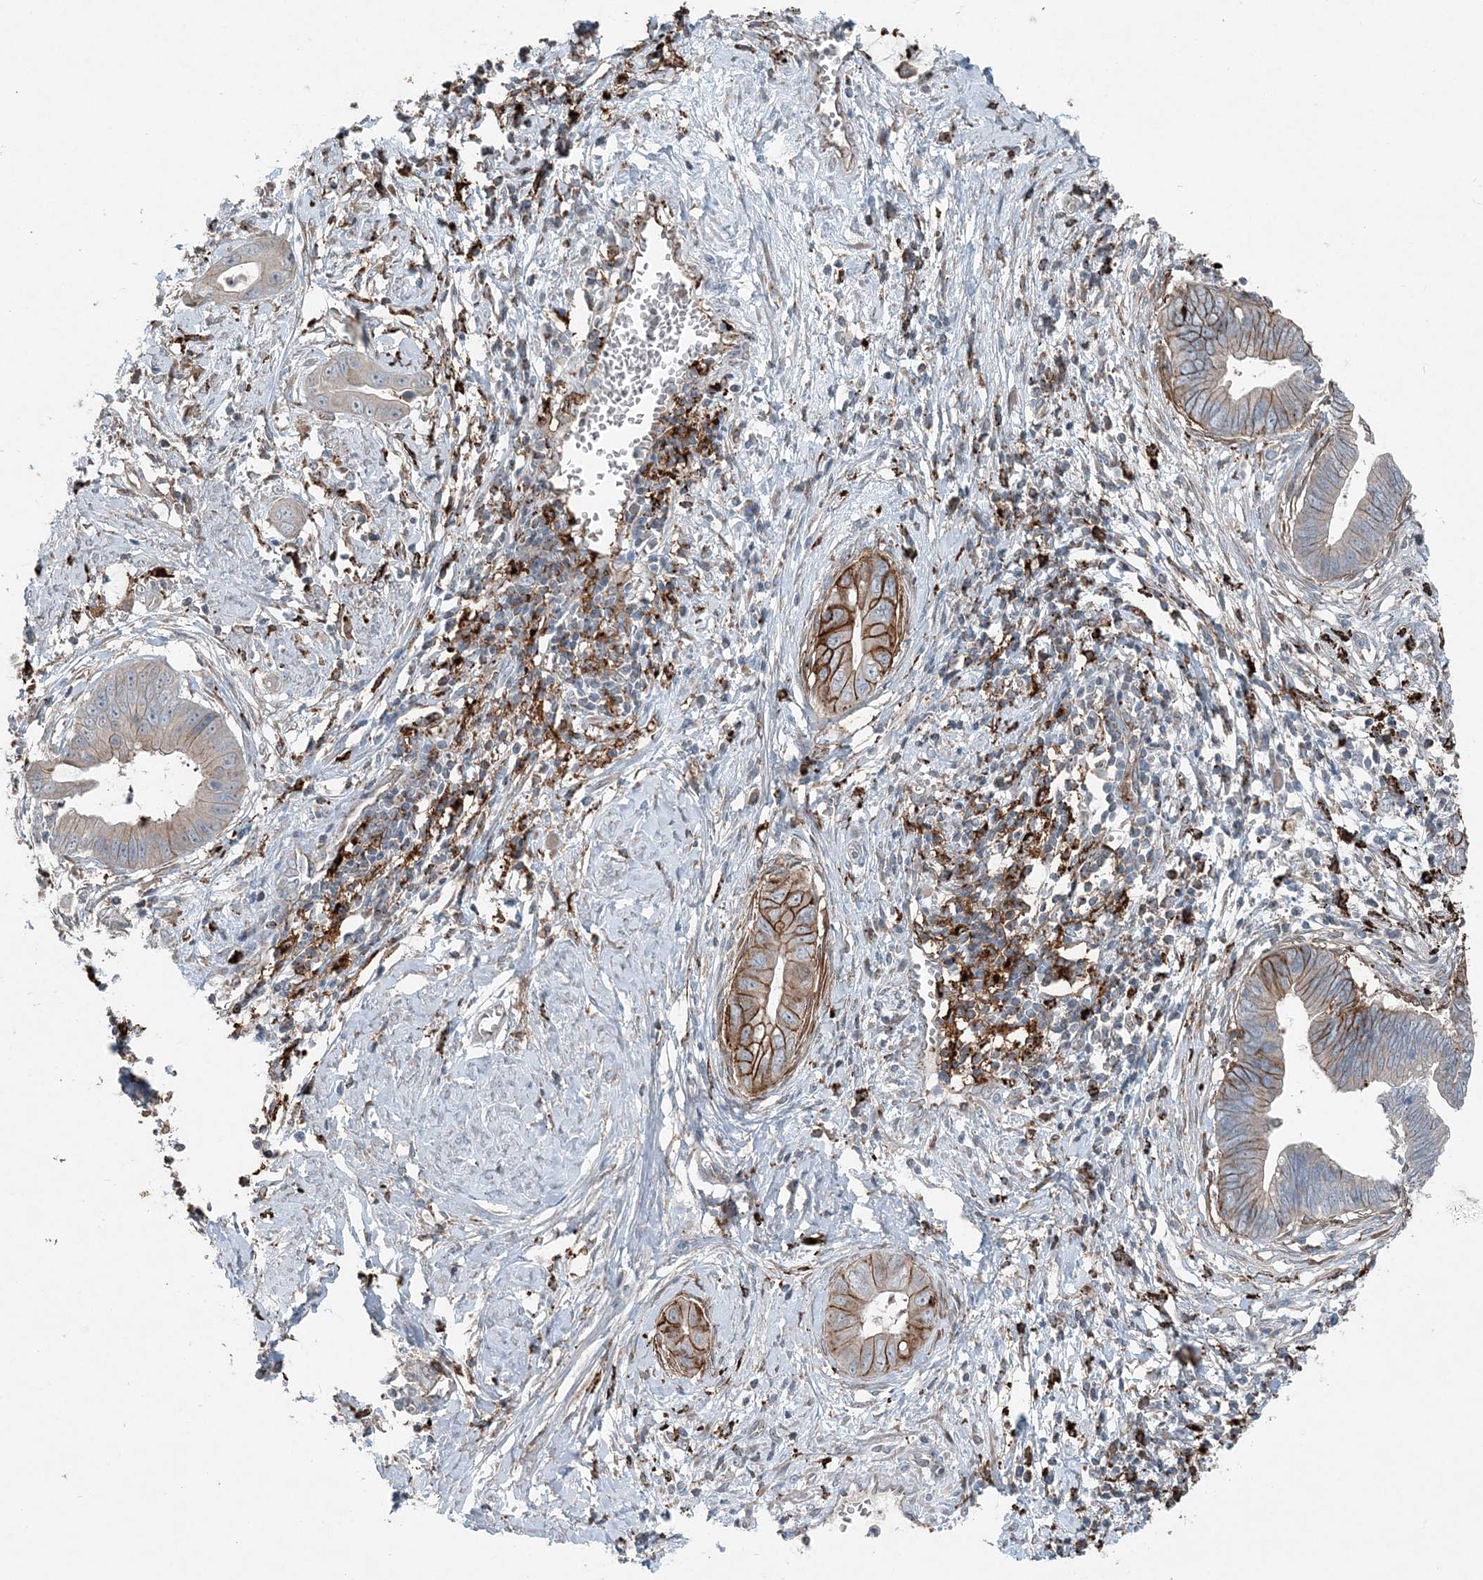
{"staining": {"intensity": "moderate", "quantity": "25%-75%", "location": "cytoplasmic/membranous"}, "tissue": "cervical cancer", "cell_type": "Tumor cells", "image_type": "cancer", "snomed": [{"axis": "morphology", "description": "Adenocarcinoma, NOS"}, {"axis": "topography", "description": "Cervix"}], "caption": "Cervical cancer (adenocarcinoma) tissue displays moderate cytoplasmic/membranous staining in approximately 25%-75% of tumor cells, visualized by immunohistochemistry.", "gene": "KY", "patient": {"sex": "female", "age": 44}}